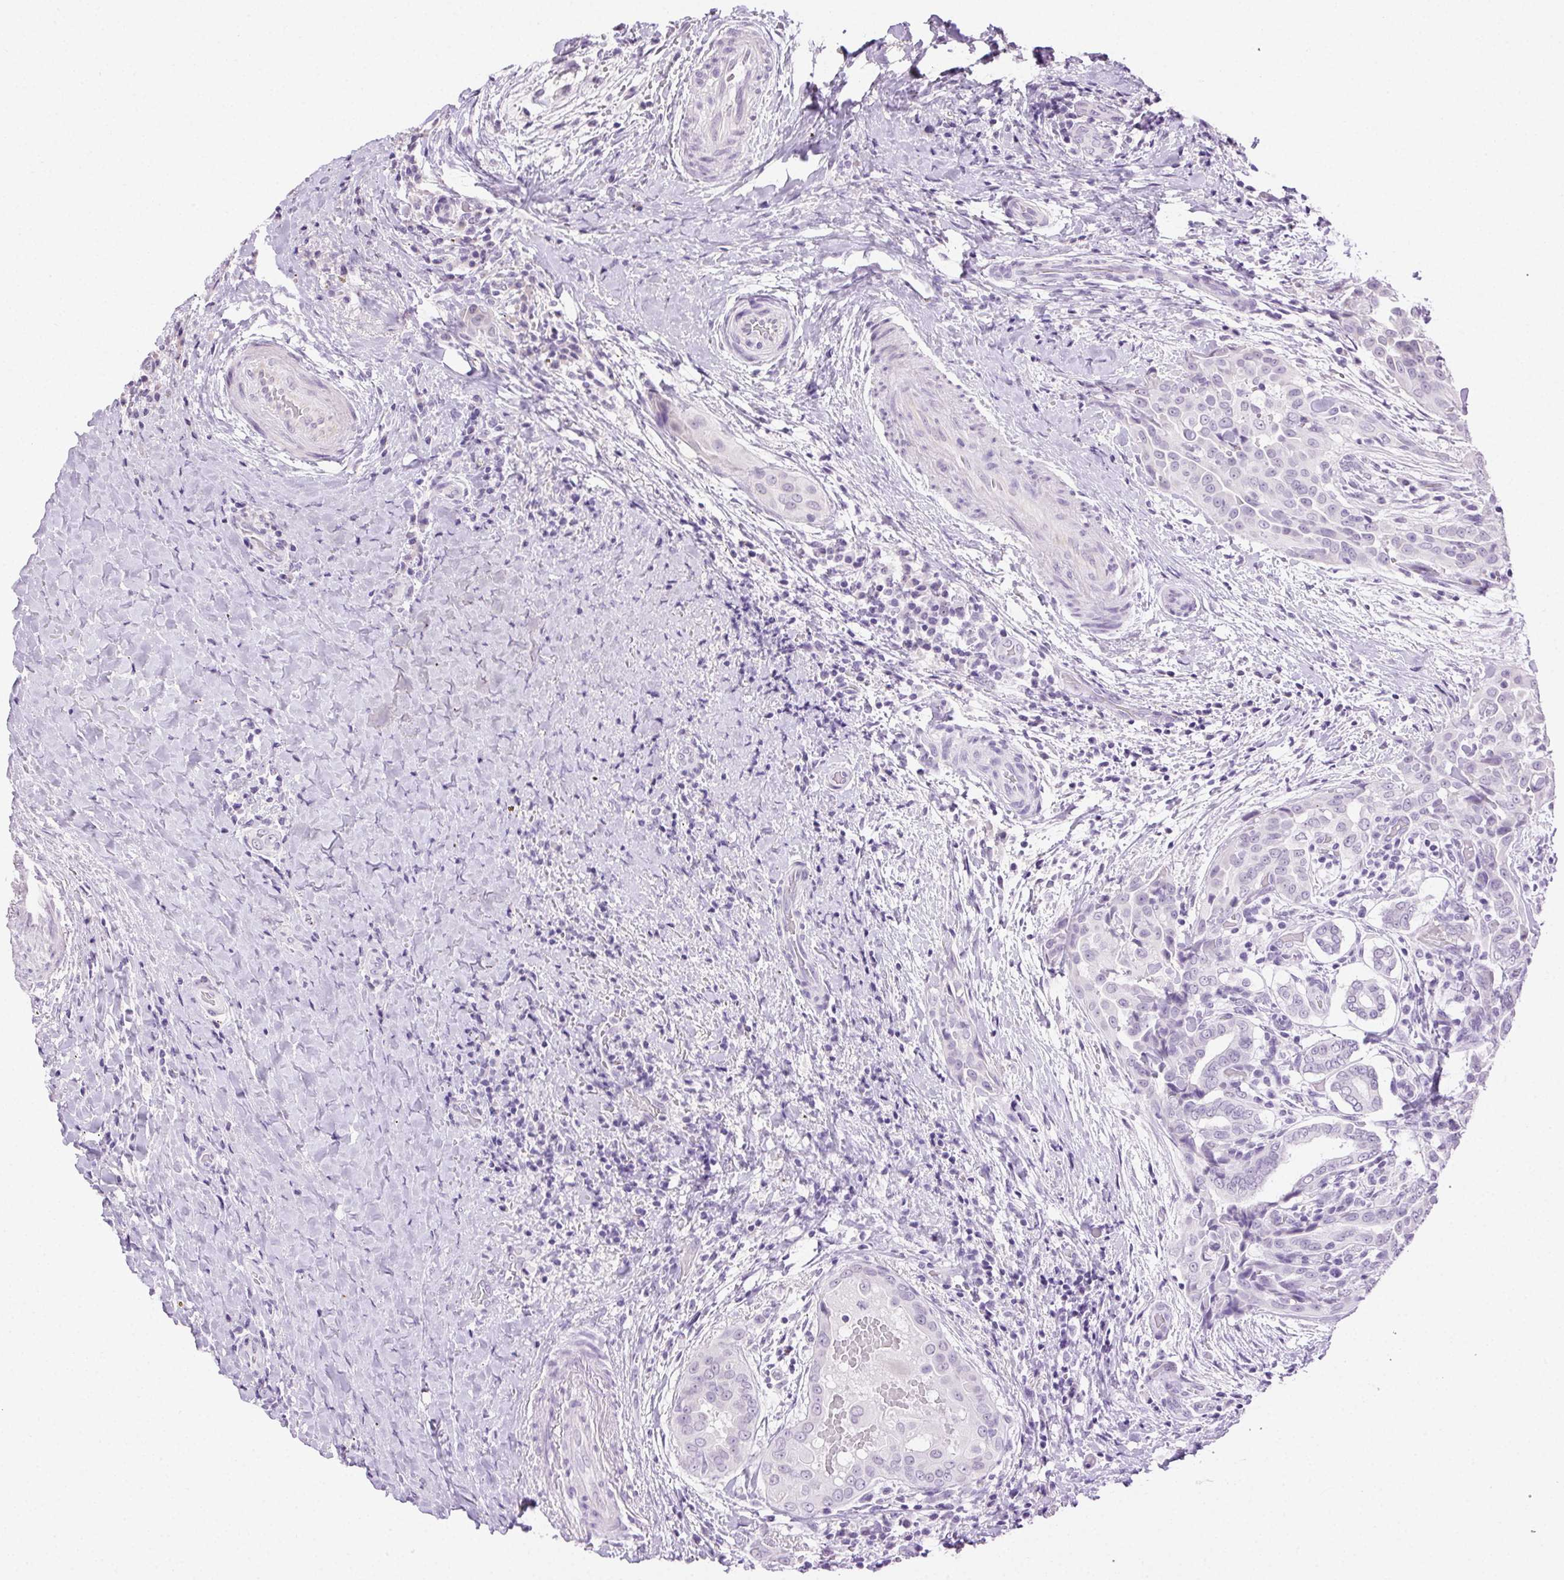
{"staining": {"intensity": "negative", "quantity": "none", "location": "none"}, "tissue": "thyroid cancer", "cell_type": "Tumor cells", "image_type": "cancer", "snomed": [{"axis": "morphology", "description": "Papillary adenocarcinoma, NOS"}, {"axis": "morphology", "description": "Papillary adenoma metastatic"}, {"axis": "topography", "description": "Thyroid gland"}], "caption": "Immunohistochemical staining of human papillary adenocarcinoma (thyroid) displays no significant staining in tumor cells. (Brightfield microscopy of DAB IHC at high magnification).", "gene": "CLDN10", "patient": {"sex": "female", "age": 50}}